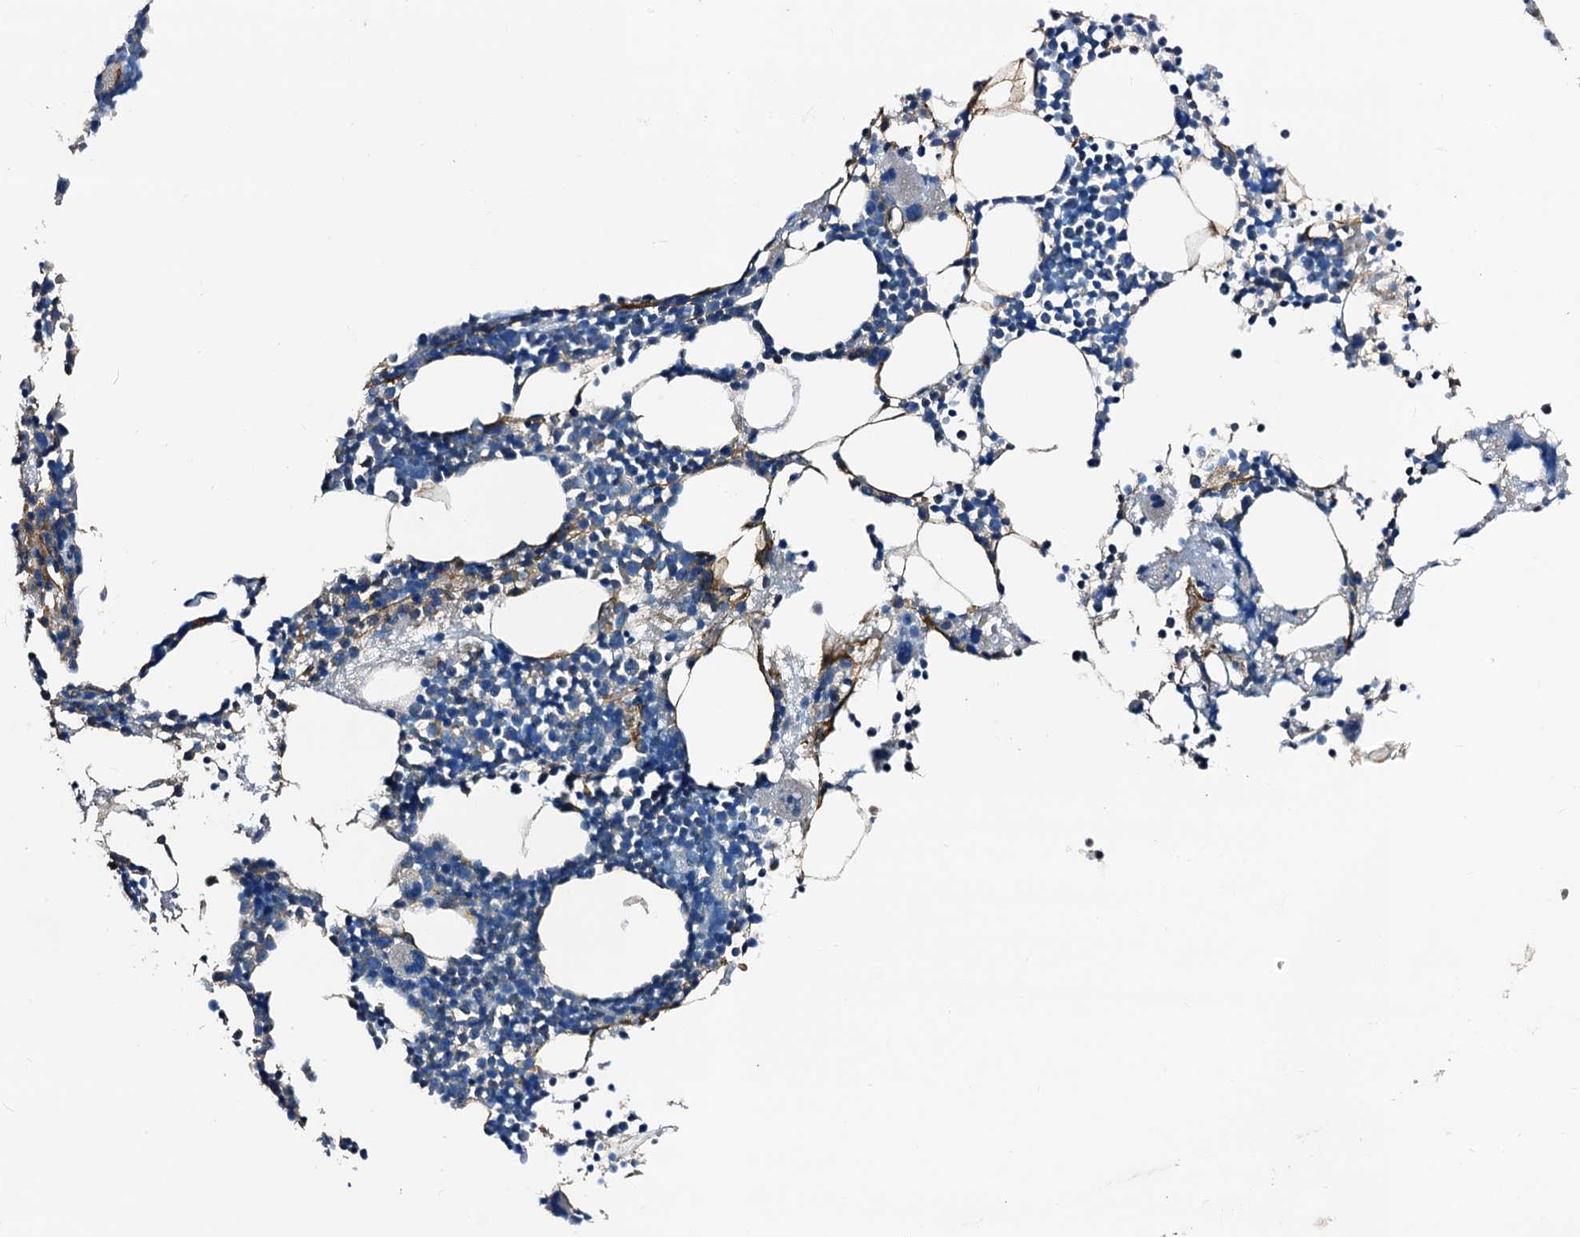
{"staining": {"intensity": "moderate", "quantity": "<25%", "location": "cytoplasmic/membranous"}, "tissue": "bone marrow", "cell_type": "Hematopoietic cells", "image_type": "normal", "snomed": [{"axis": "morphology", "description": "Normal tissue, NOS"}, {"axis": "topography", "description": "Bone marrow"}], "caption": "Bone marrow stained for a protein (brown) reveals moderate cytoplasmic/membranous positive staining in approximately <25% of hematopoietic cells.", "gene": "FREM3", "patient": {"sex": "female", "age": 52}}